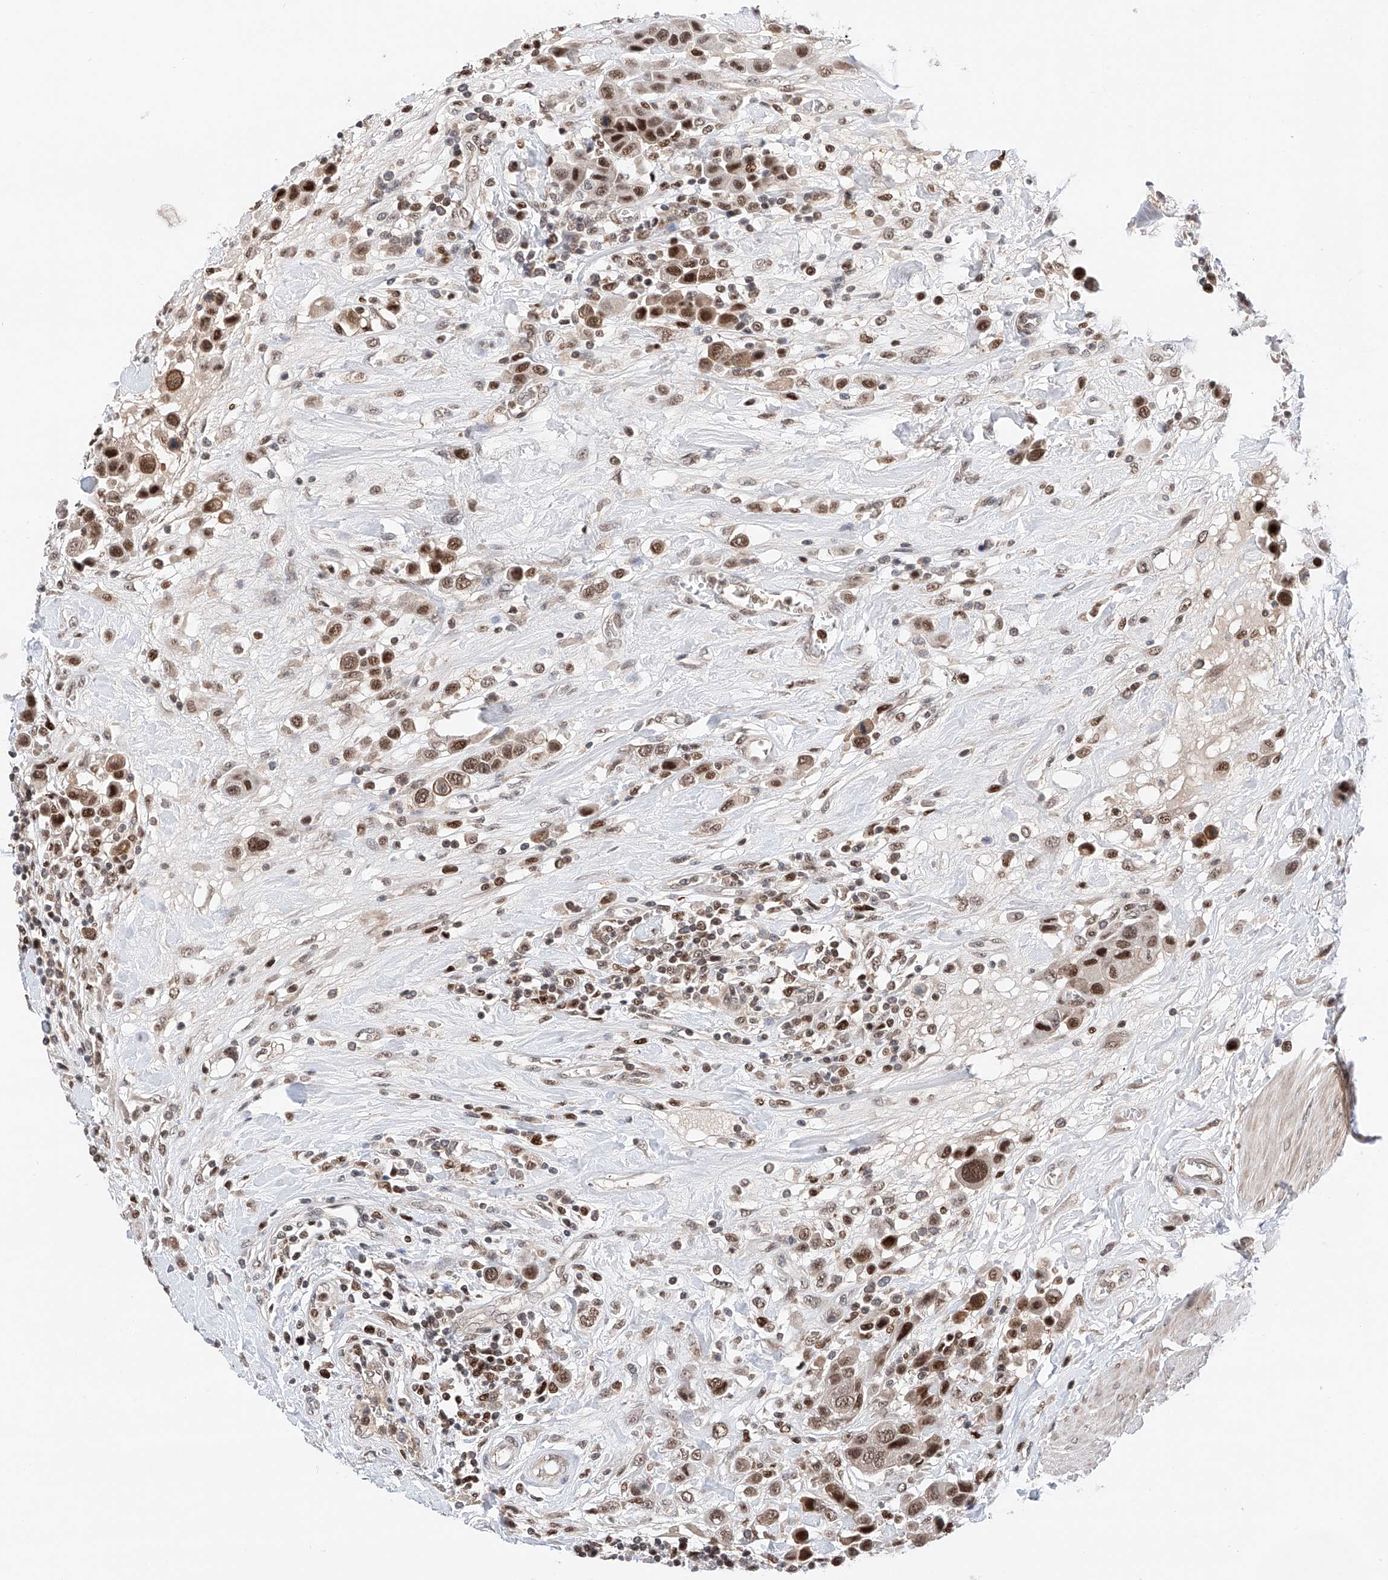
{"staining": {"intensity": "moderate", "quantity": ">75%", "location": "nuclear"}, "tissue": "urothelial cancer", "cell_type": "Tumor cells", "image_type": "cancer", "snomed": [{"axis": "morphology", "description": "Urothelial carcinoma, High grade"}, {"axis": "topography", "description": "Urinary bladder"}], "caption": "Moderate nuclear expression for a protein is seen in approximately >75% of tumor cells of urothelial cancer using immunohistochemistry.", "gene": "SNRNP200", "patient": {"sex": "male", "age": 50}}